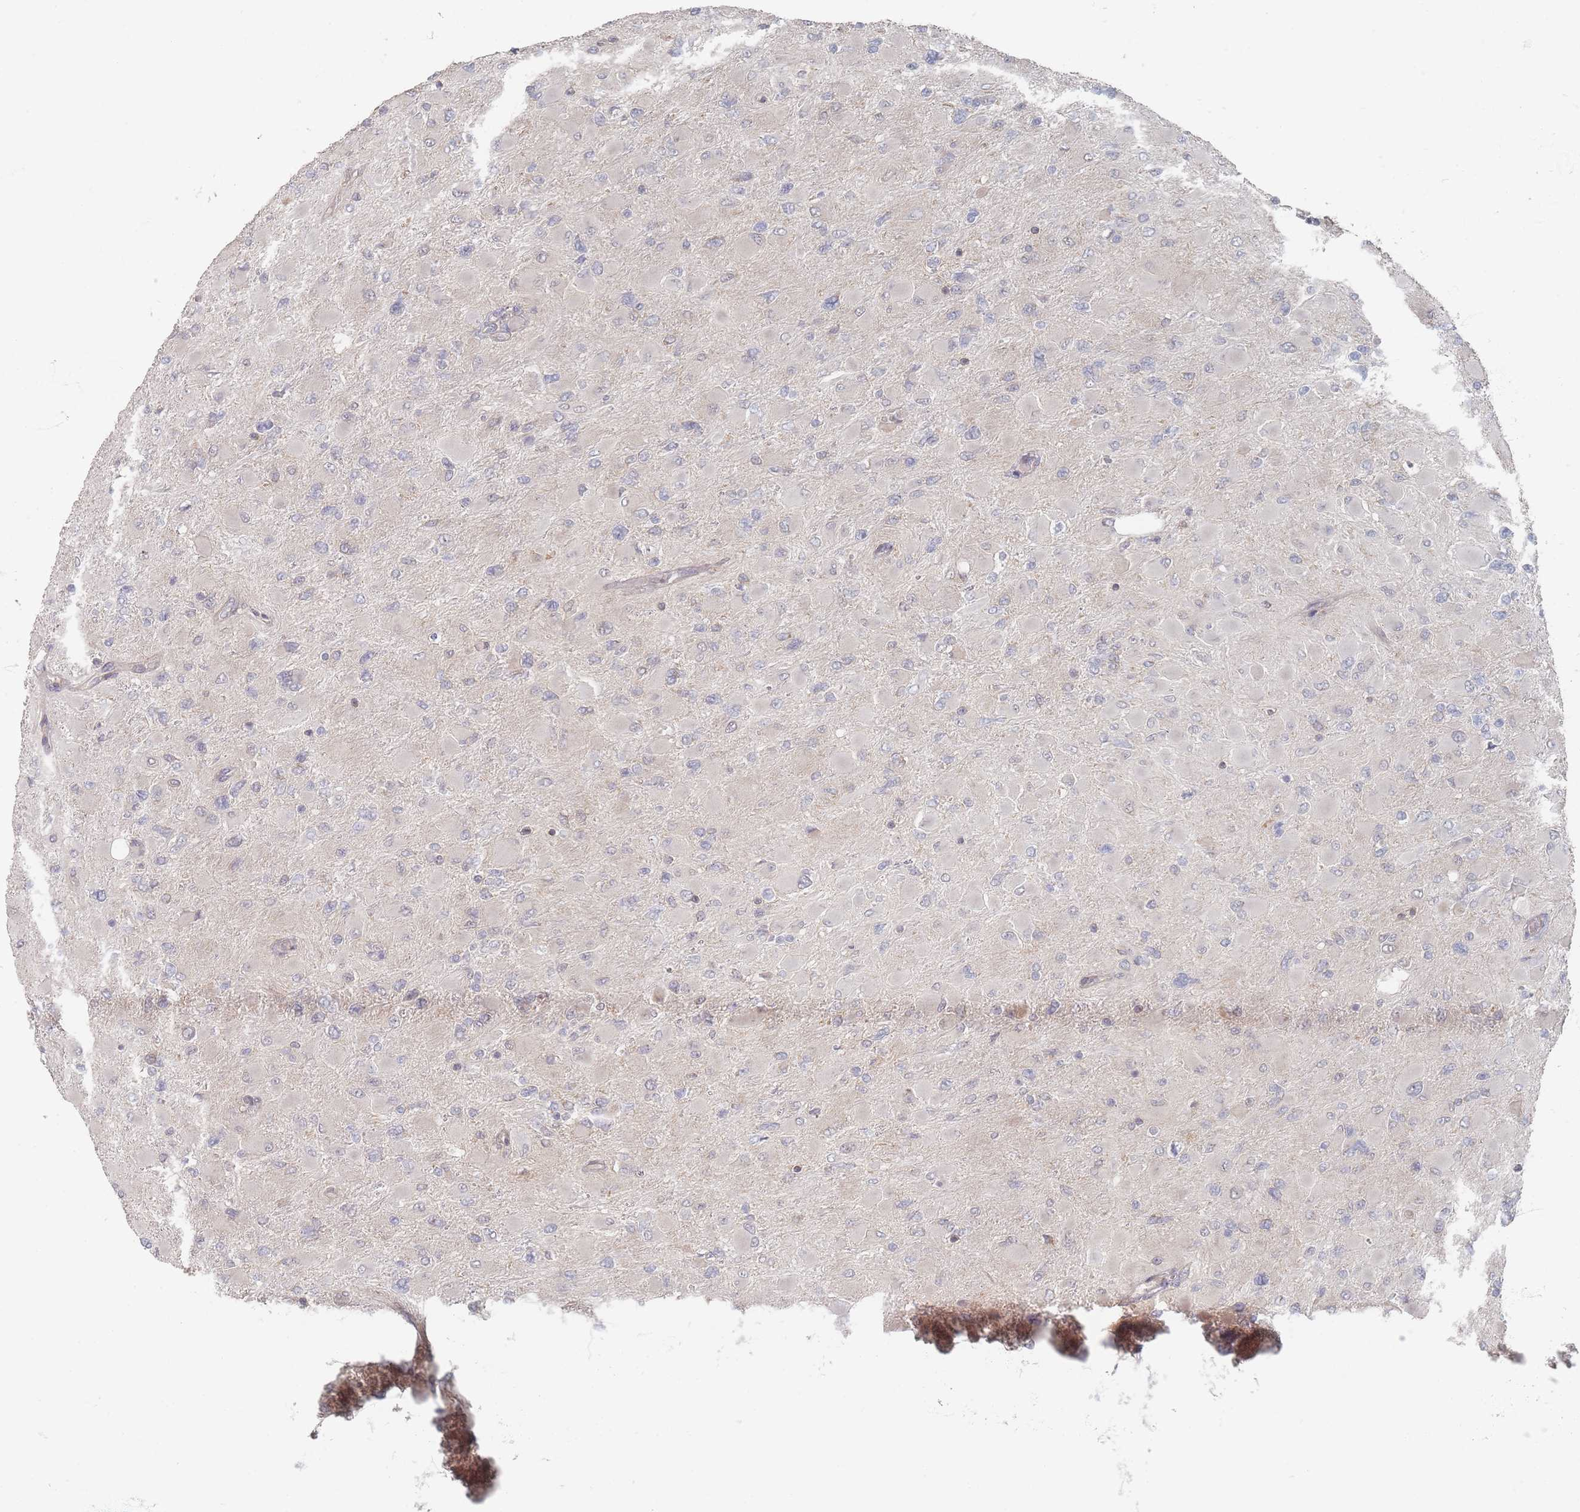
{"staining": {"intensity": "negative", "quantity": "none", "location": "none"}, "tissue": "glioma", "cell_type": "Tumor cells", "image_type": "cancer", "snomed": [{"axis": "morphology", "description": "Glioma, malignant, High grade"}, {"axis": "topography", "description": "Cerebral cortex"}], "caption": "Immunohistochemical staining of glioma demonstrates no significant positivity in tumor cells.", "gene": "GLE1", "patient": {"sex": "female", "age": 36}}